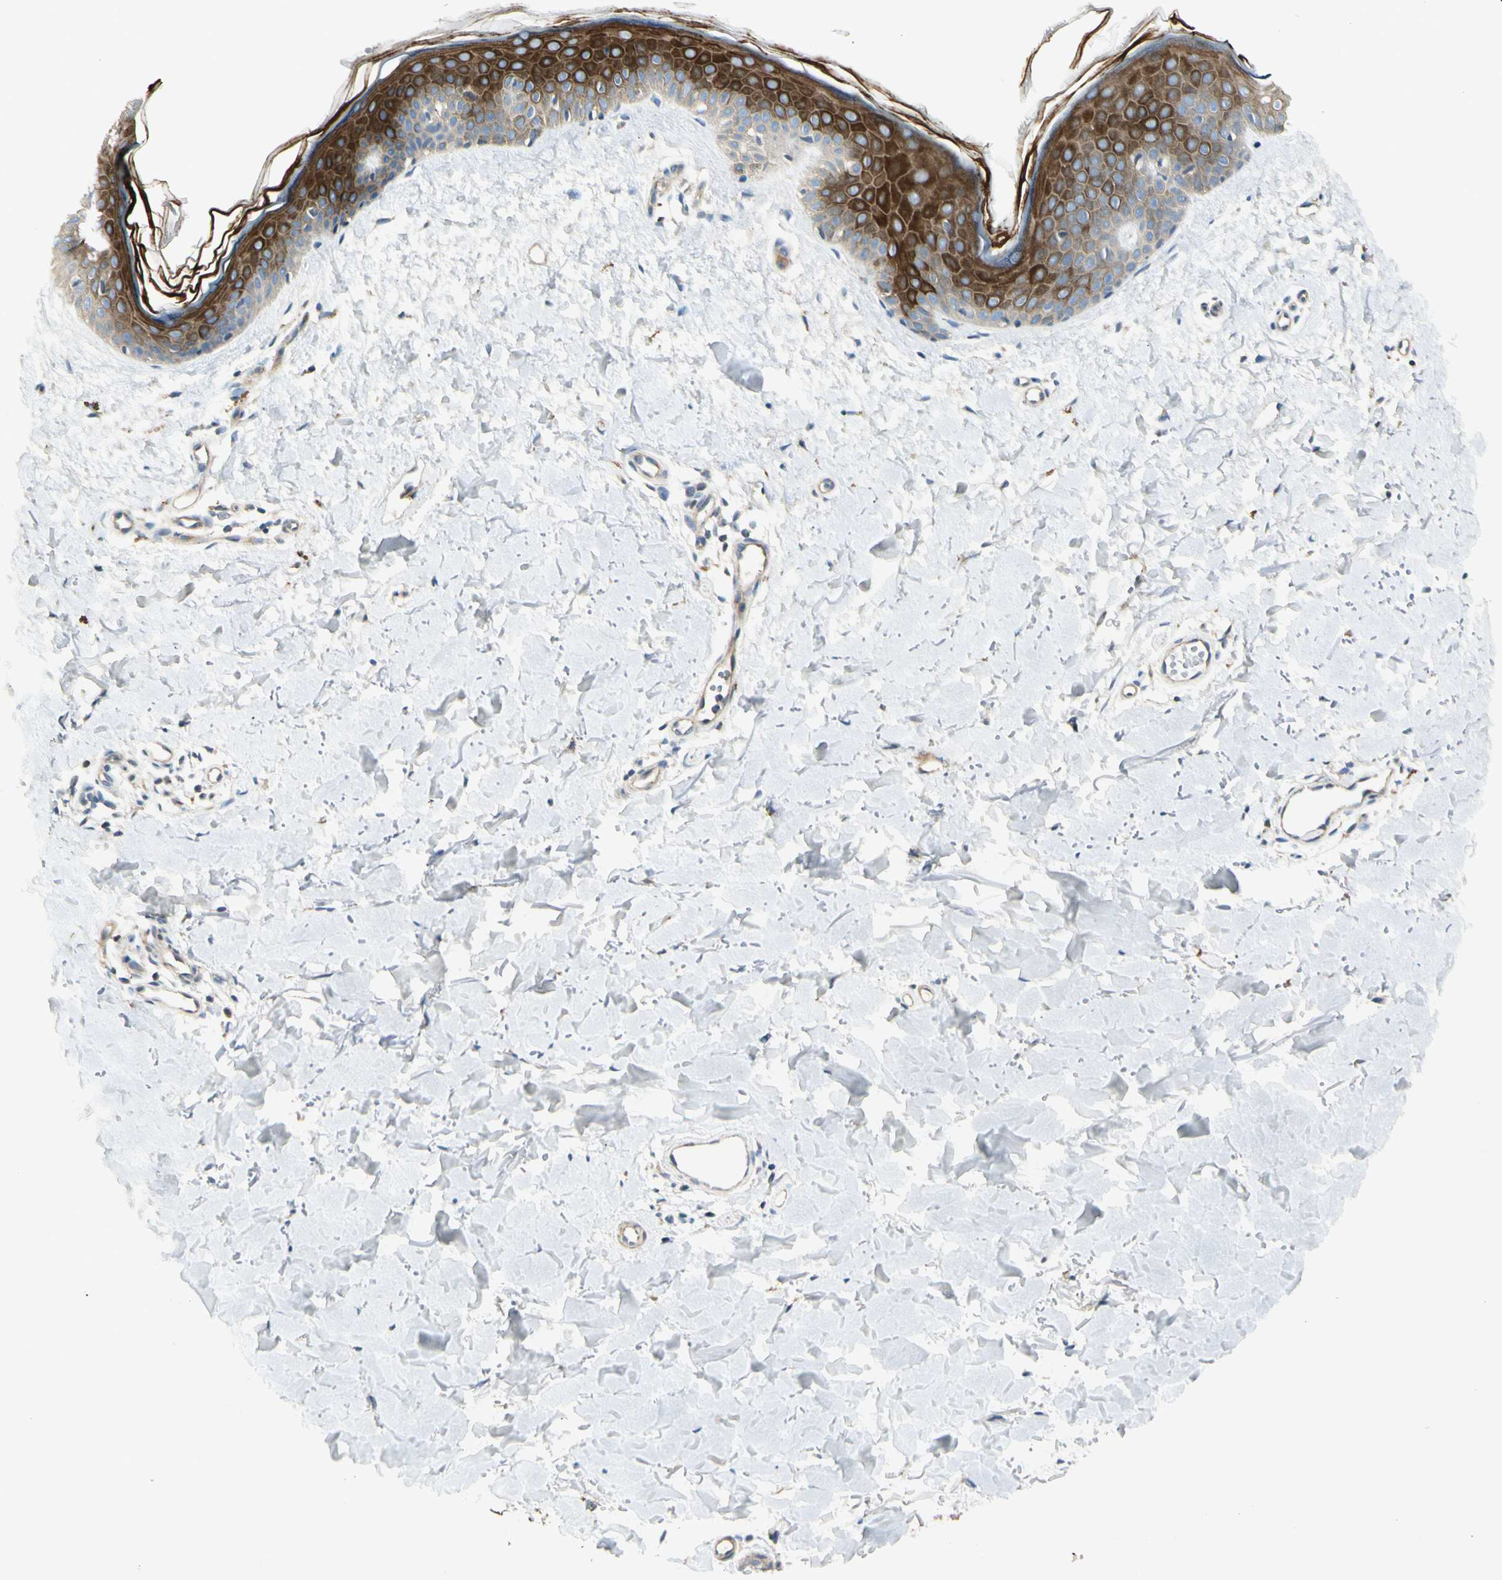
{"staining": {"intensity": "negative", "quantity": "none", "location": "none"}, "tissue": "skin", "cell_type": "Fibroblasts", "image_type": "normal", "snomed": [{"axis": "morphology", "description": "Normal tissue, NOS"}, {"axis": "topography", "description": "Skin"}], "caption": "Fibroblasts are negative for protein expression in unremarkable human skin.", "gene": "ADGRA3", "patient": {"sex": "female", "age": 56}}